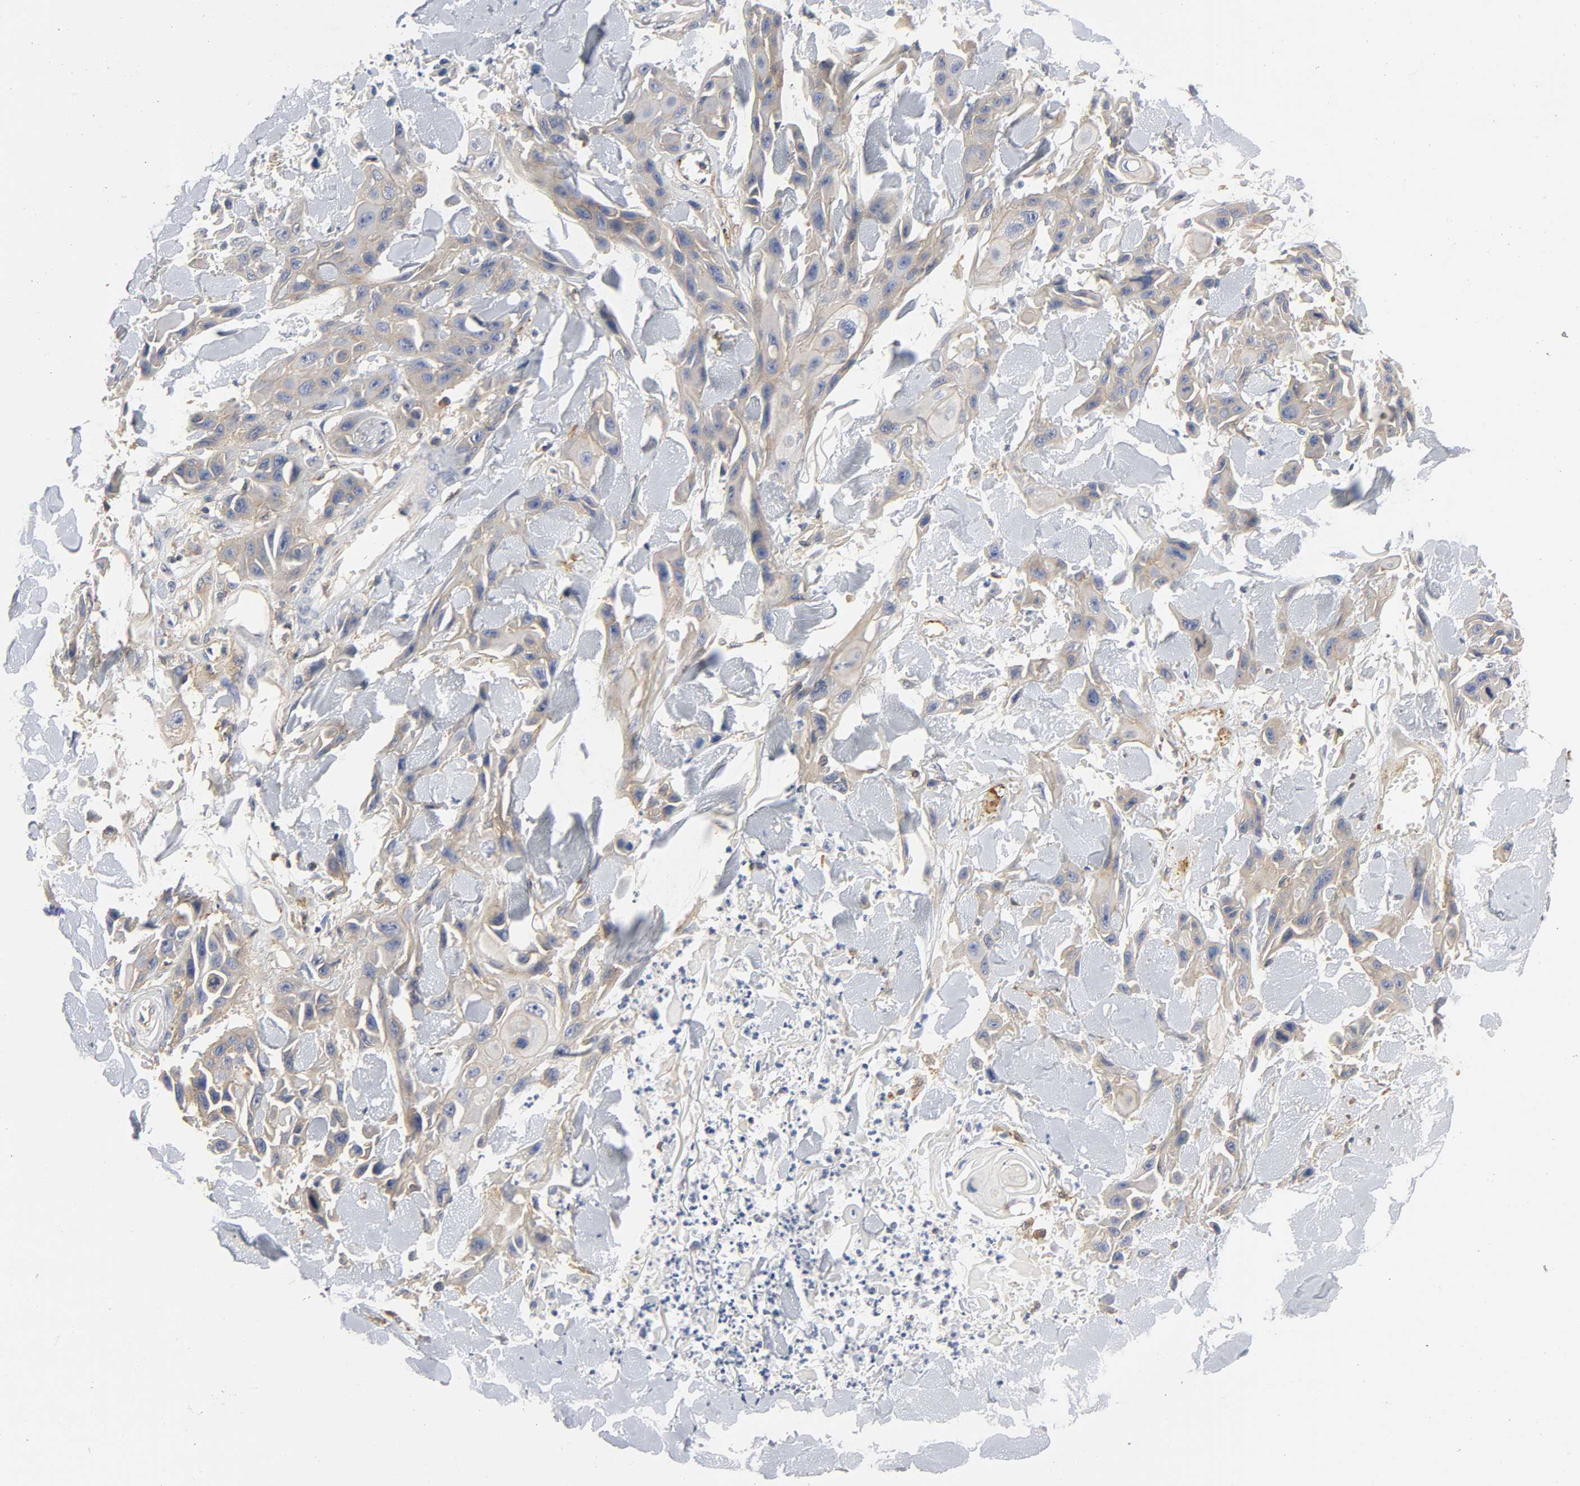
{"staining": {"intensity": "weak", "quantity": ">75%", "location": "cytoplasmic/membranous"}, "tissue": "skin cancer", "cell_type": "Tumor cells", "image_type": "cancer", "snomed": [{"axis": "morphology", "description": "Squamous cell carcinoma, NOS"}, {"axis": "topography", "description": "Skin"}, {"axis": "topography", "description": "Anal"}], "caption": "High-power microscopy captured an immunohistochemistry photomicrograph of squamous cell carcinoma (skin), revealing weak cytoplasmic/membranous expression in about >75% of tumor cells.", "gene": "SRC", "patient": {"sex": "female", "age": 55}}